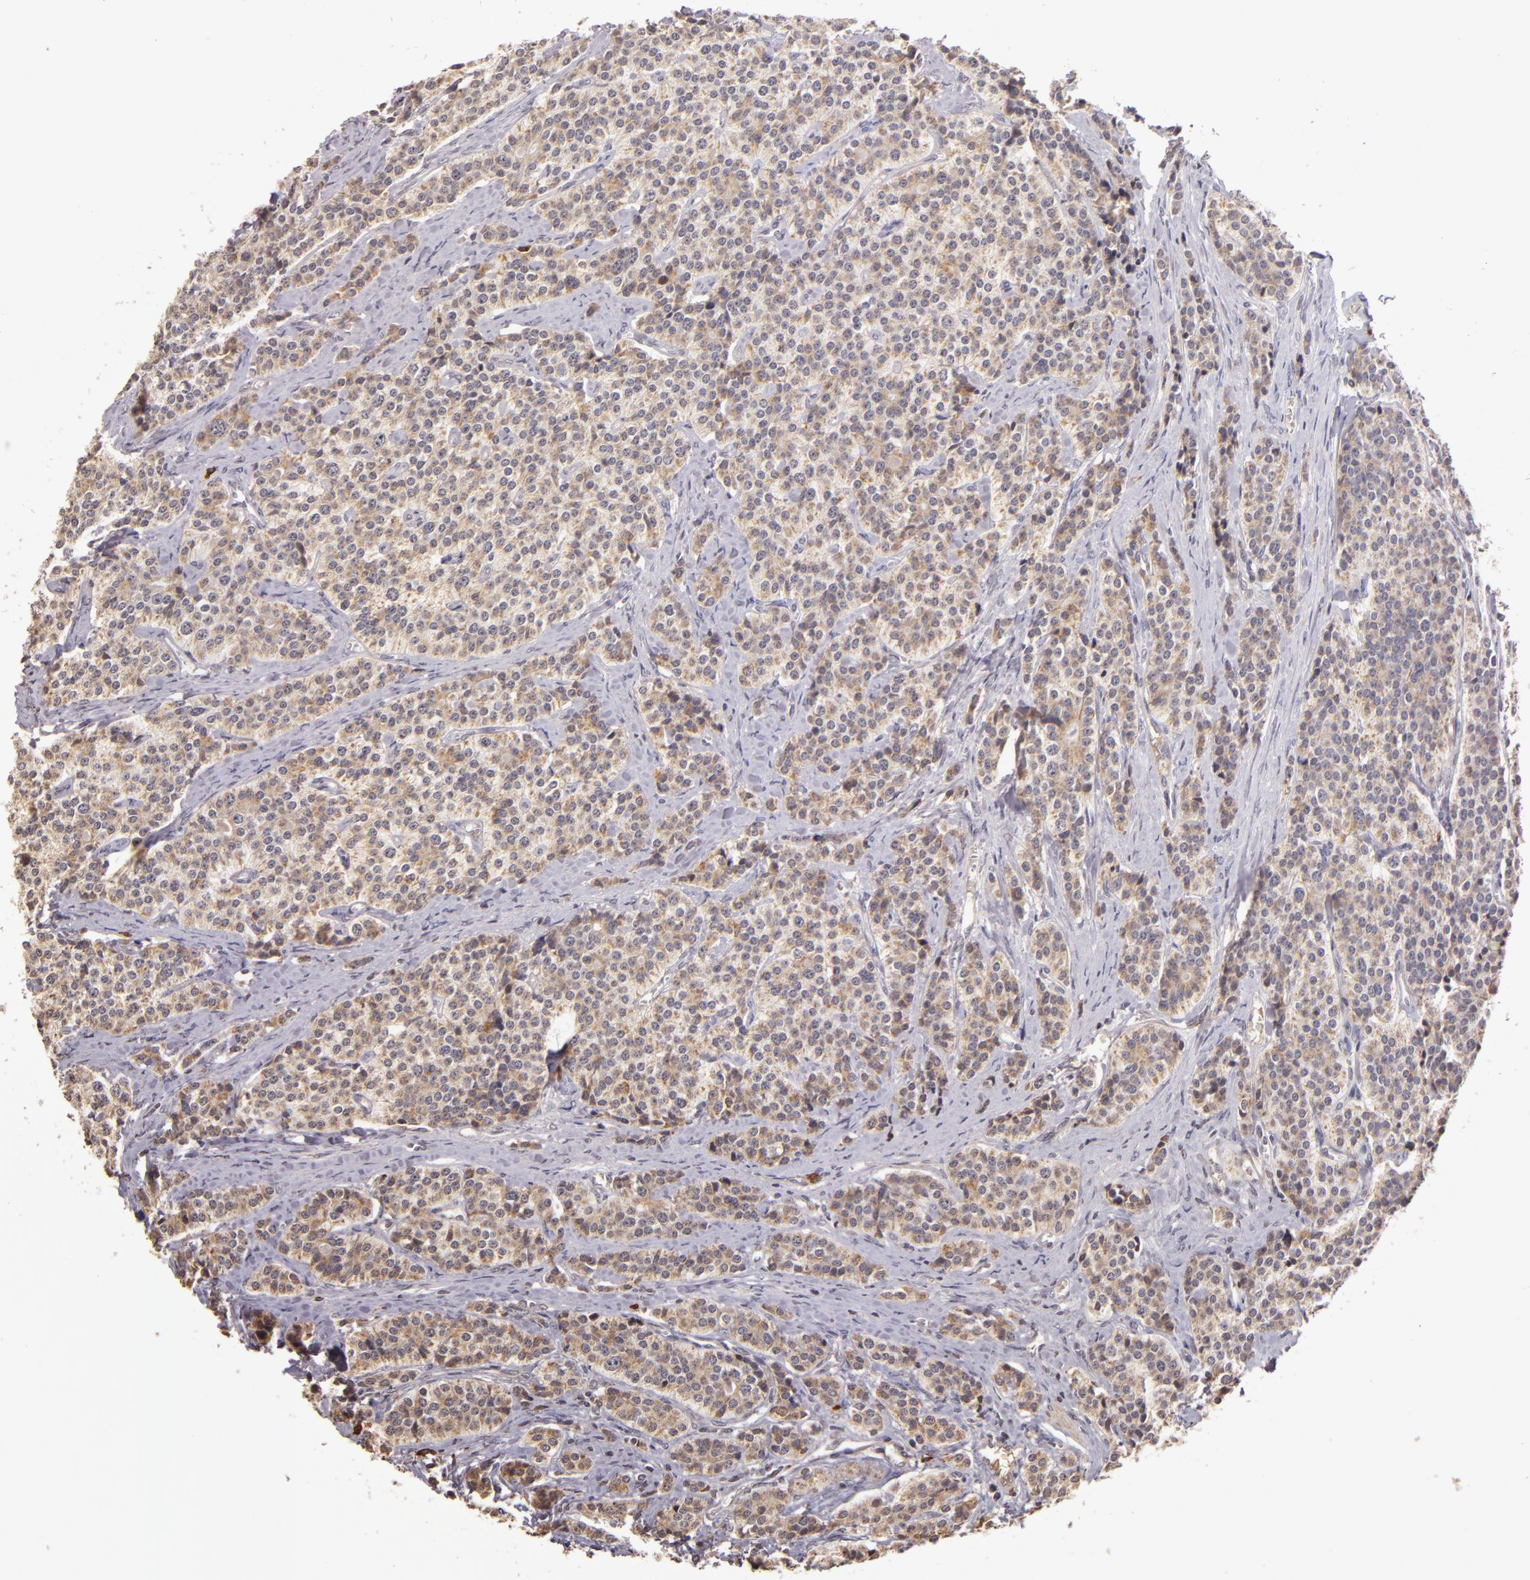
{"staining": {"intensity": "weak", "quantity": ">75%", "location": "cytoplasmic/membranous"}, "tissue": "carcinoid", "cell_type": "Tumor cells", "image_type": "cancer", "snomed": [{"axis": "morphology", "description": "Carcinoid, malignant, NOS"}, {"axis": "topography", "description": "Small intestine"}], "caption": "Human carcinoid stained for a protein (brown) exhibits weak cytoplasmic/membranous positive positivity in approximately >75% of tumor cells.", "gene": "ABL1", "patient": {"sex": "male", "age": 63}}